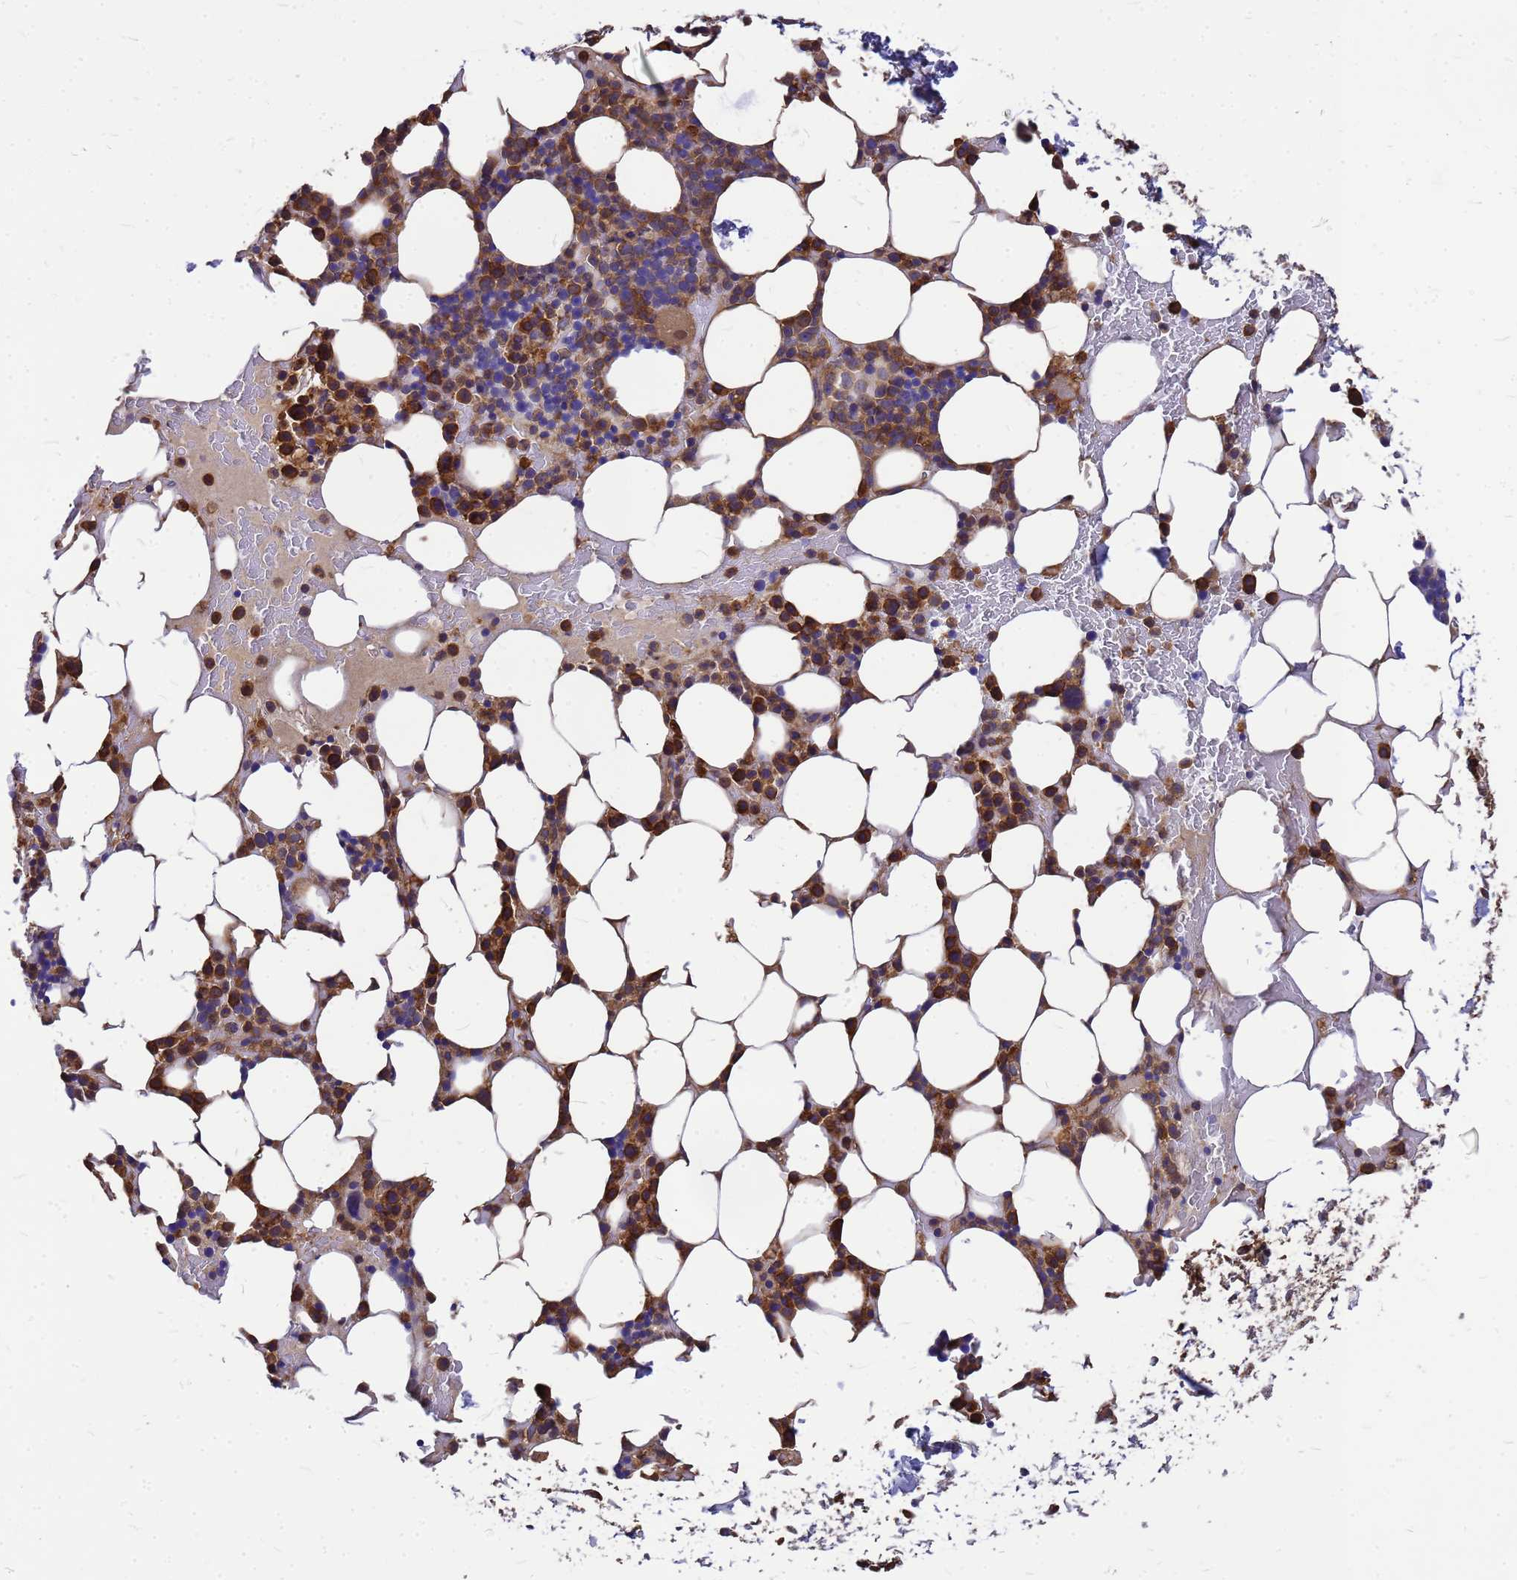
{"staining": {"intensity": "moderate", "quantity": ">75%", "location": "cytoplasmic/membranous"}, "tissue": "bone marrow", "cell_type": "Hematopoietic cells", "image_type": "normal", "snomed": [{"axis": "morphology", "description": "Normal tissue, NOS"}, {"axis": "topography", "description": "Bone marrow"}], "caption": "A high-resolution histopathology image shows immunohistochemistry (IHC) staining of normal bone marrow, which demonstrates moderate cytoplasmic/membranous staining in approximately >75% of hematopoietic cells.", "gene": "GID4", "patient": {"sex": "male", "age": 78}}